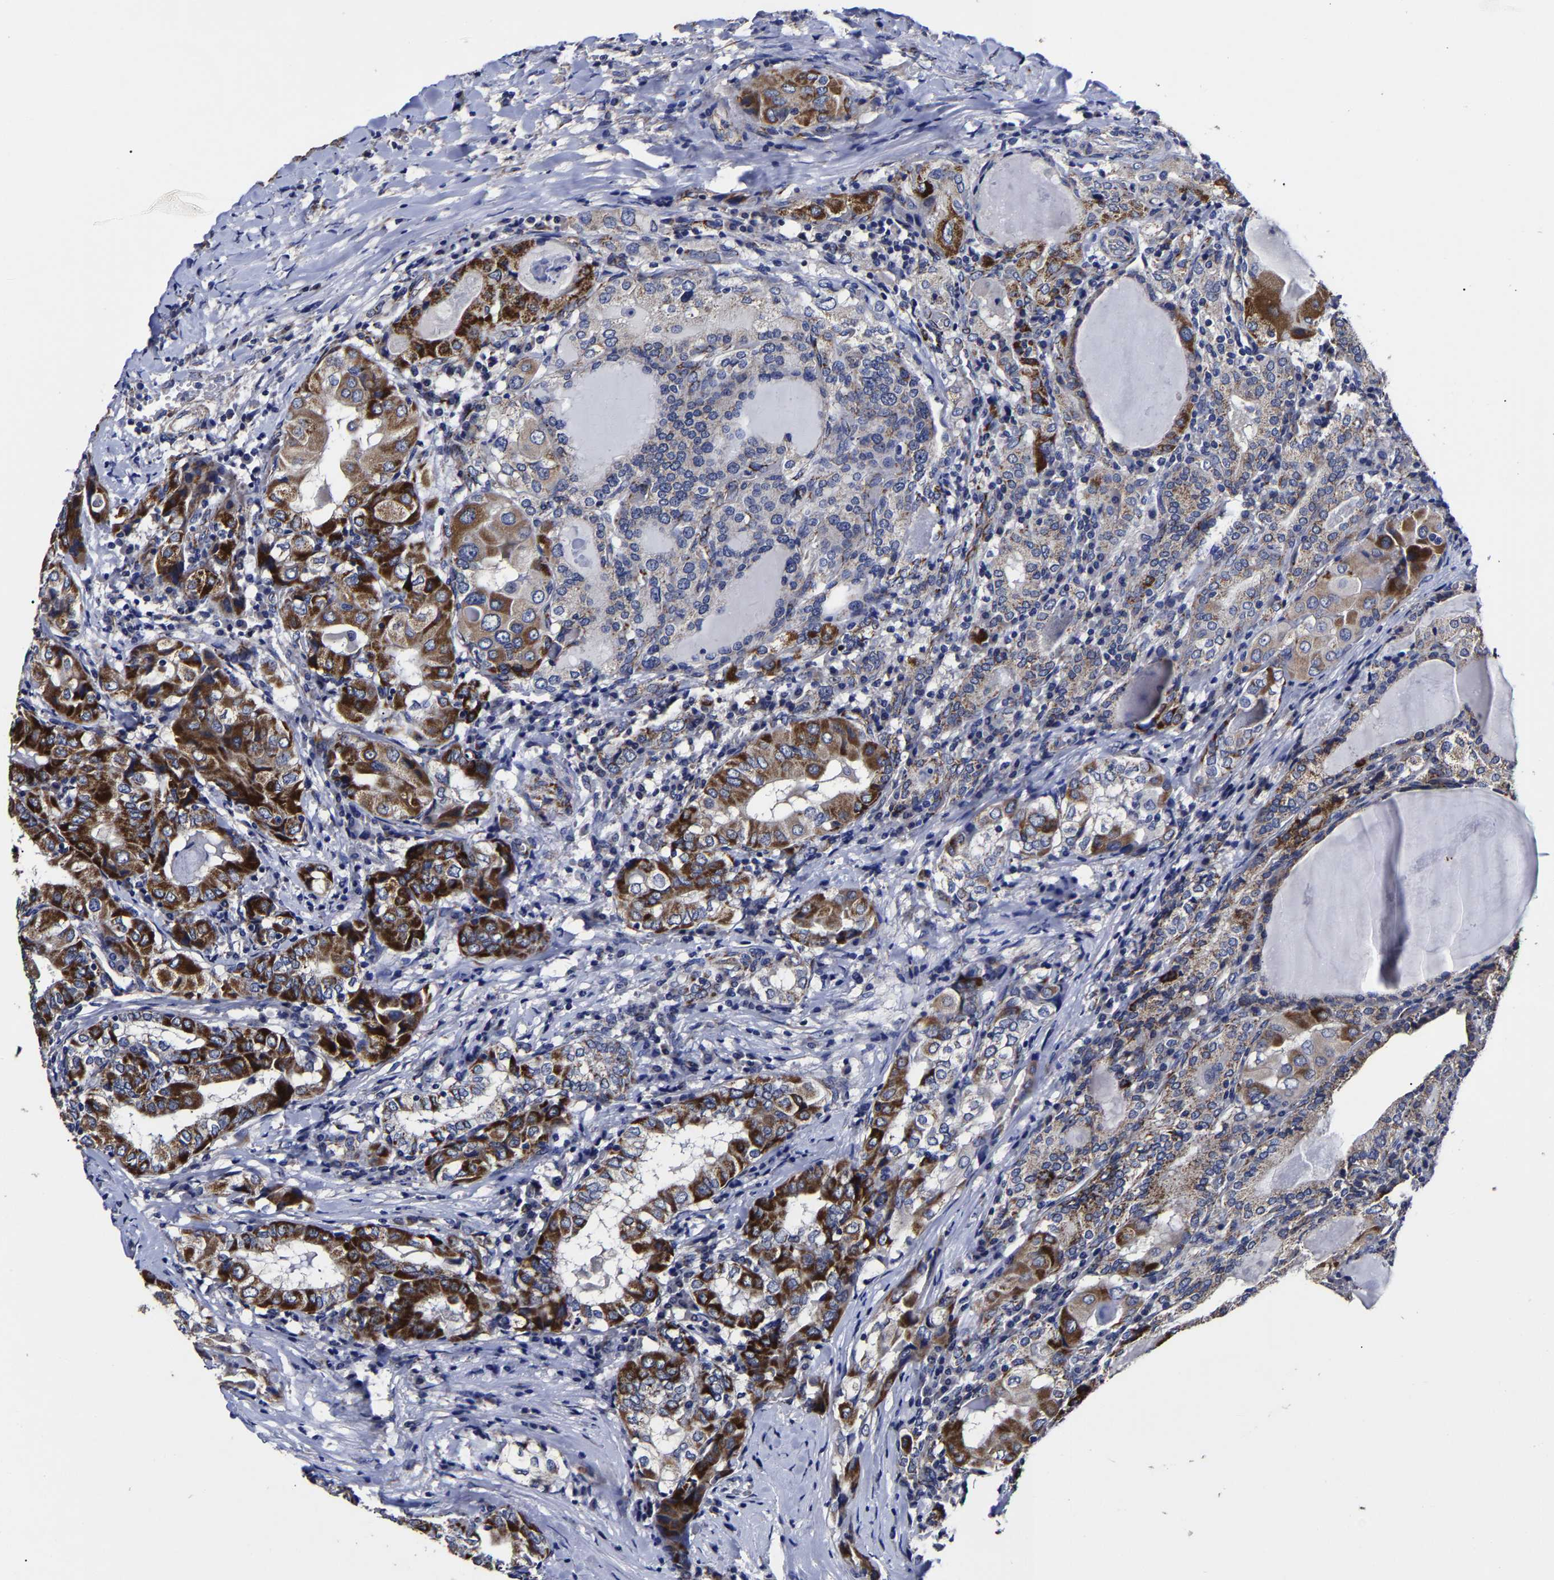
{"staining": {"intensity": "strong", "quantity": ">75%", "location": "cytoplasmic/membranous"}, "tissue": "thyroid cancer", "cell_type": "Tumor cells", "image_type": "cancer", "snomed": [{"axis": "morphology", "description": "Papillary adenocarcinoma, NOS"}, {"axis": "topography", "description": "Thyroid gland"}], "caption": "Protein positivity by immunohistochemistry shows strong cytoplasmic/membranous expression in about >75% of tumor cells in thyroid cancer (papillary adenocarcinoma). Nuclei are stained in blue.", "gene": "AASS", "patient": {"sex": "female", "age": 42}}